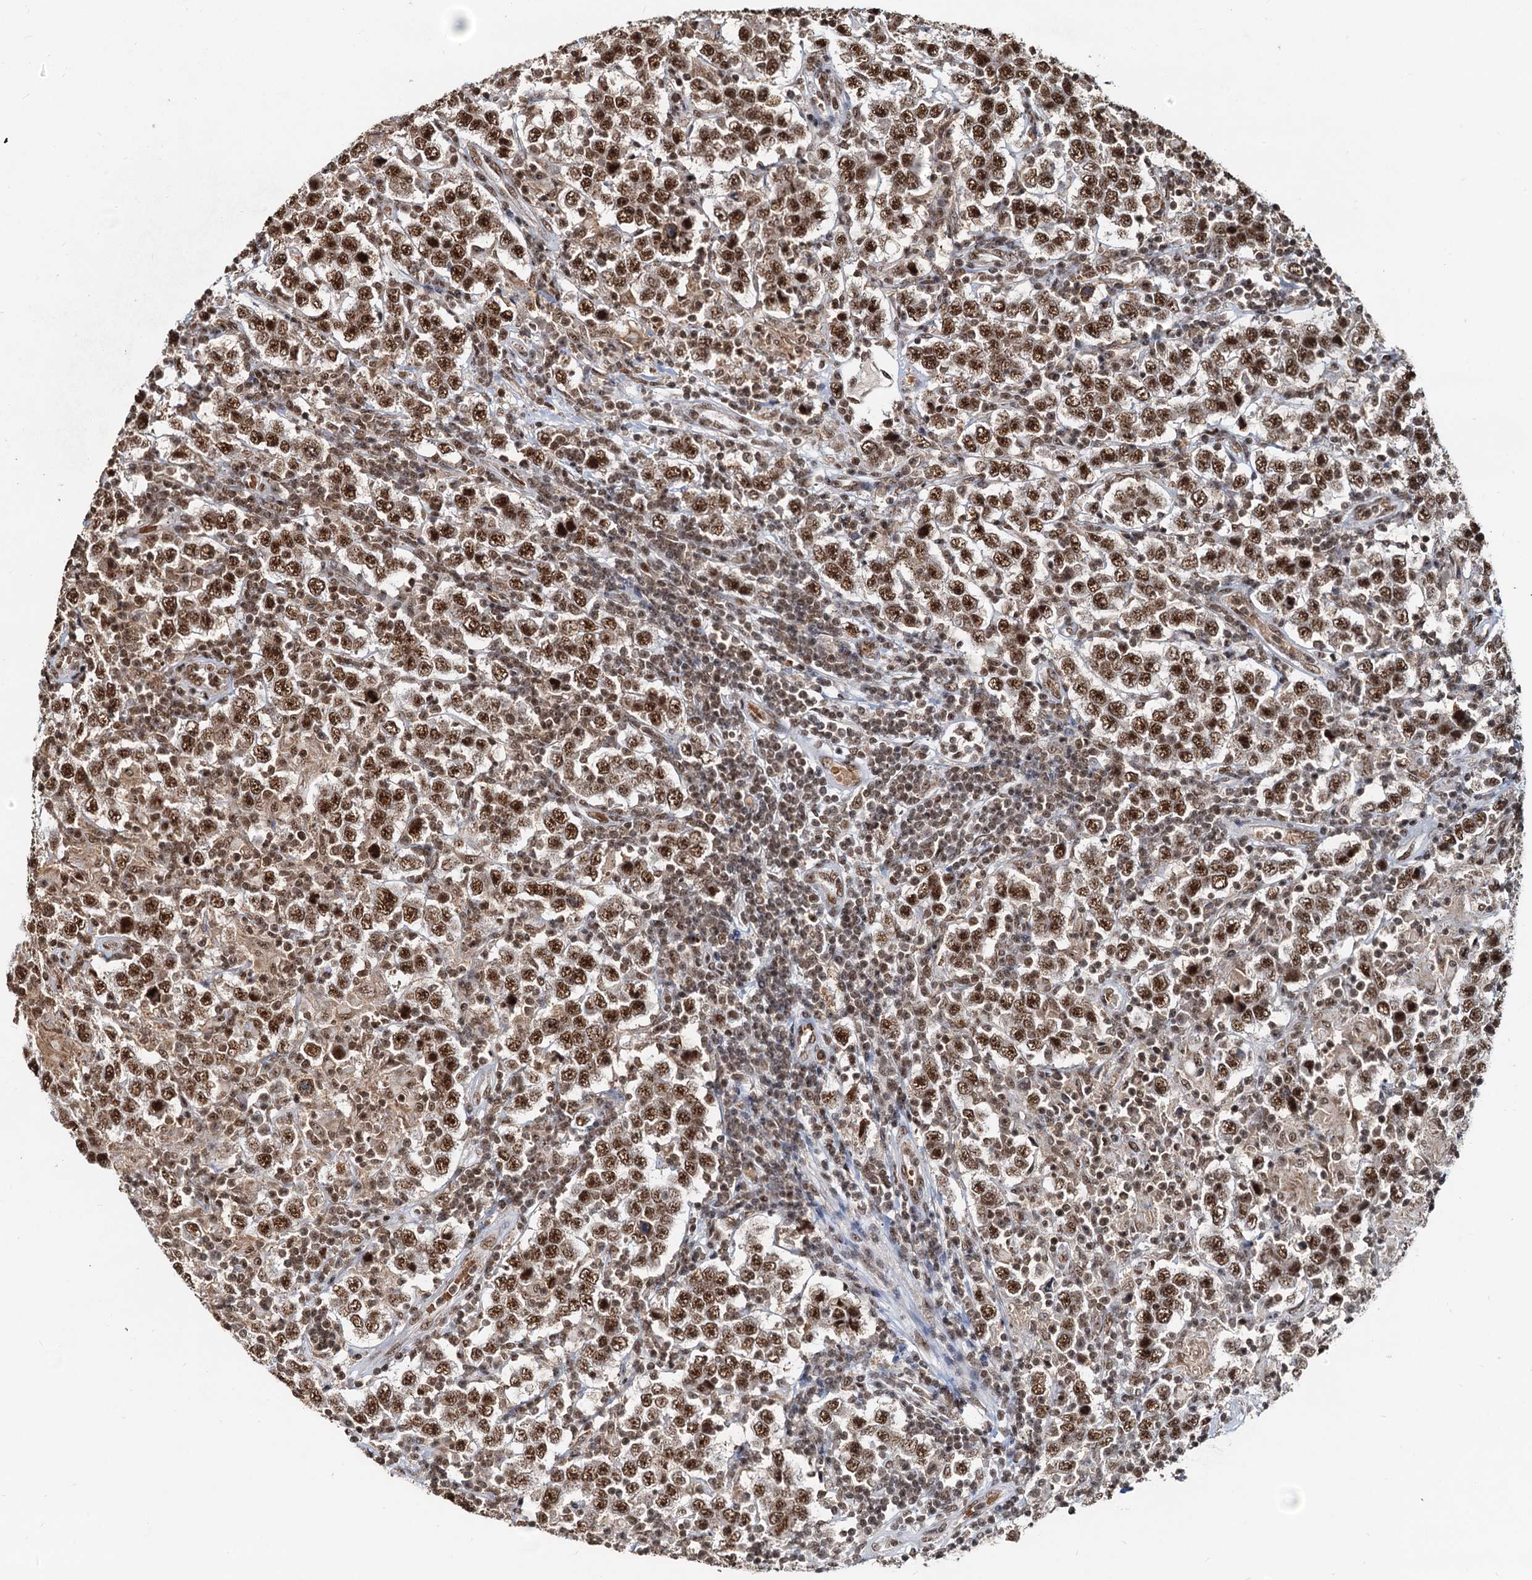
{"staining": {"intensity": "strong", "quantity": ">75%", "location": "nuclear"}, "tissue": "testis cancer", "cell_type": "Tumor cells", "image_type": "cancer", "snomed": [{"axis": "morphology", "description": "Normal tissue, NOS"}, {"axis": "morphology", "description": "Urothelial carcinoma, High grade"}, {"axis": "morphology", "description": "Seminoma, NOS"}, {"axis": "morphology", "description": "Carcinoma, Embryonal, NOS"}, {"axis": "topography", "description": "Urinary bladder"}, {"axis": "topography", "description": "Testis"}], "caption": "Protein expression analysis of testis cancer displays strong nuclear expression in about >75% of tumor cells.", "gene": "RSRC2", "patient": {"sex": "male", "age": 41}}